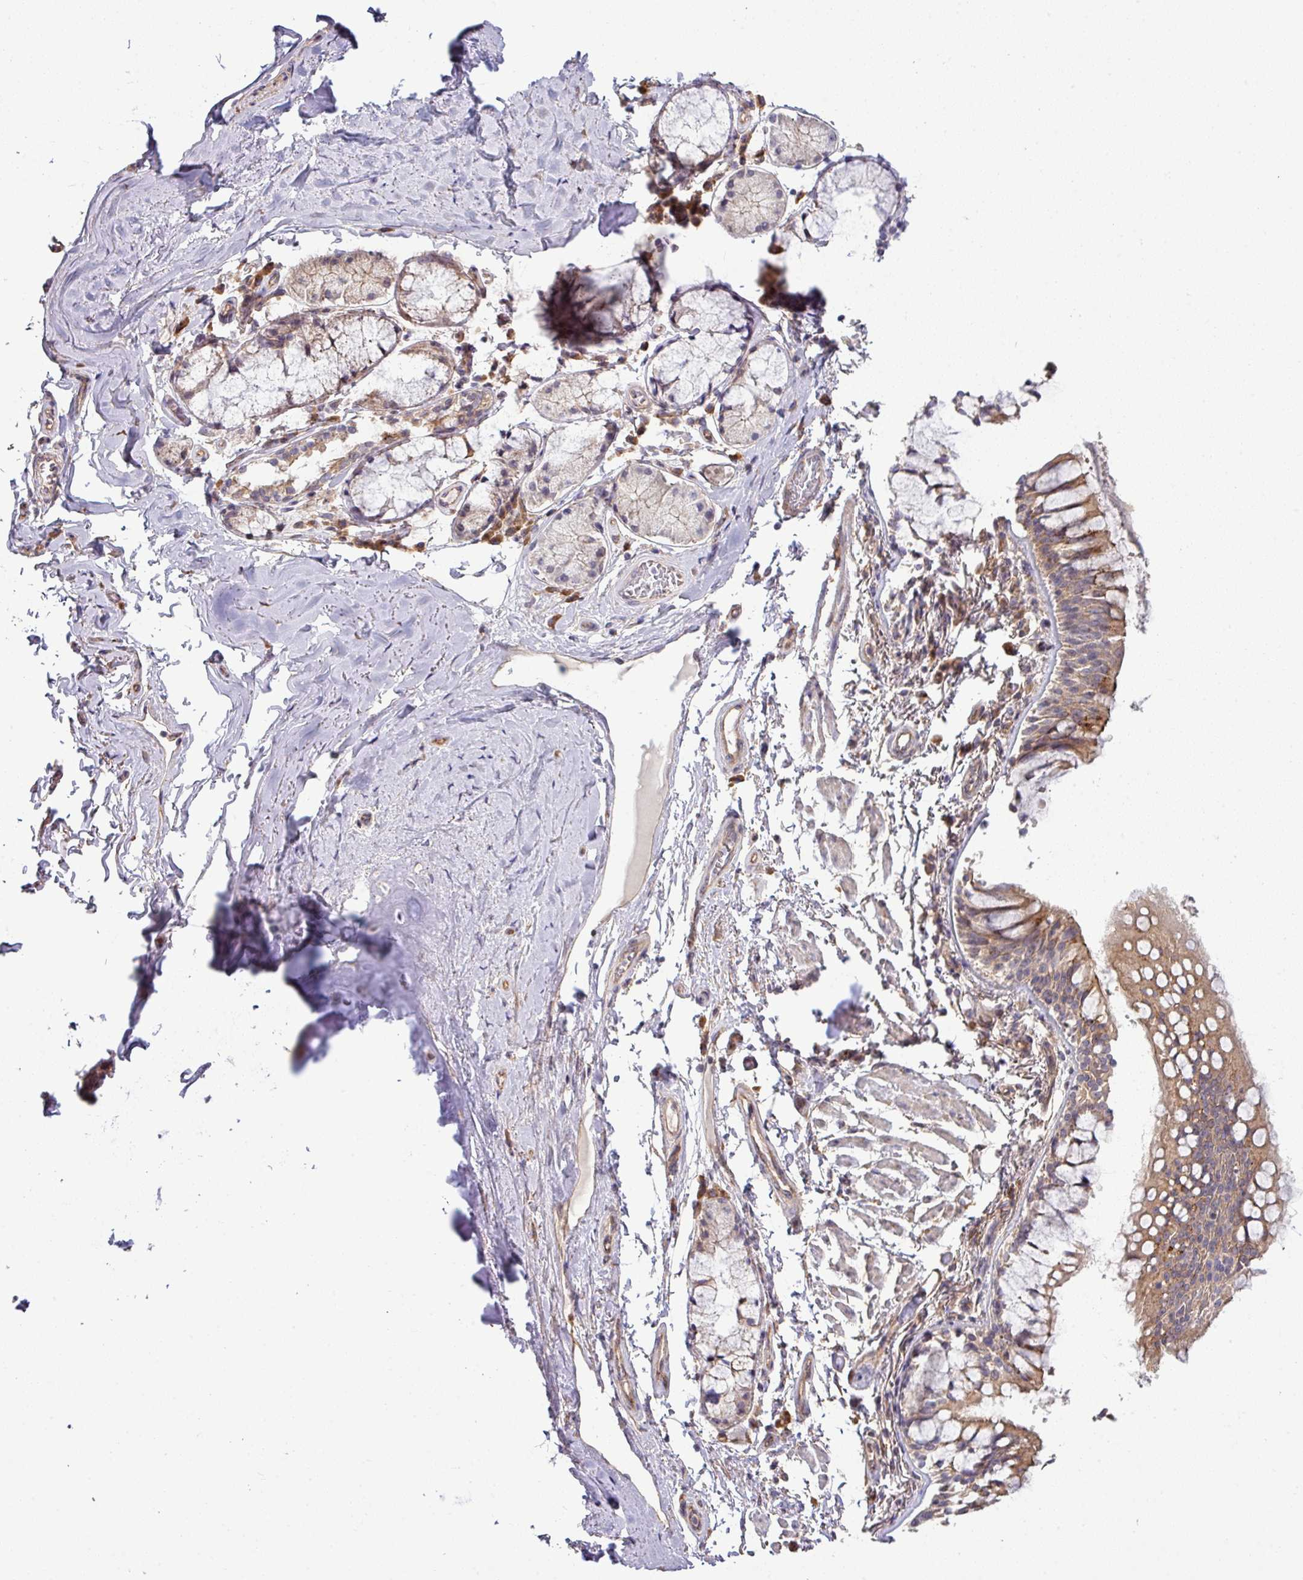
{"staining": {"intensity": "moderate", "quantity": ">75%", "location": "cytoplasmic/membranous"}, "tissue": "bronchus", "cell_type": "Respiratory epithelial cells", "image_type": "normal", "snomed": [{"axis": "morphology", "description": "Normal tissue, NOS"}, {"axis": "topography", "description": "Bronchus"}], "caption": "Human bronchus stained for a protein (brown) exhibits moderate cytoplasmic/membranous positive positivity in approximately >75% of respiratory epithelial cells.", "gene": "TIMMDC1", "patient": {"sex": "male", "age": 70}}